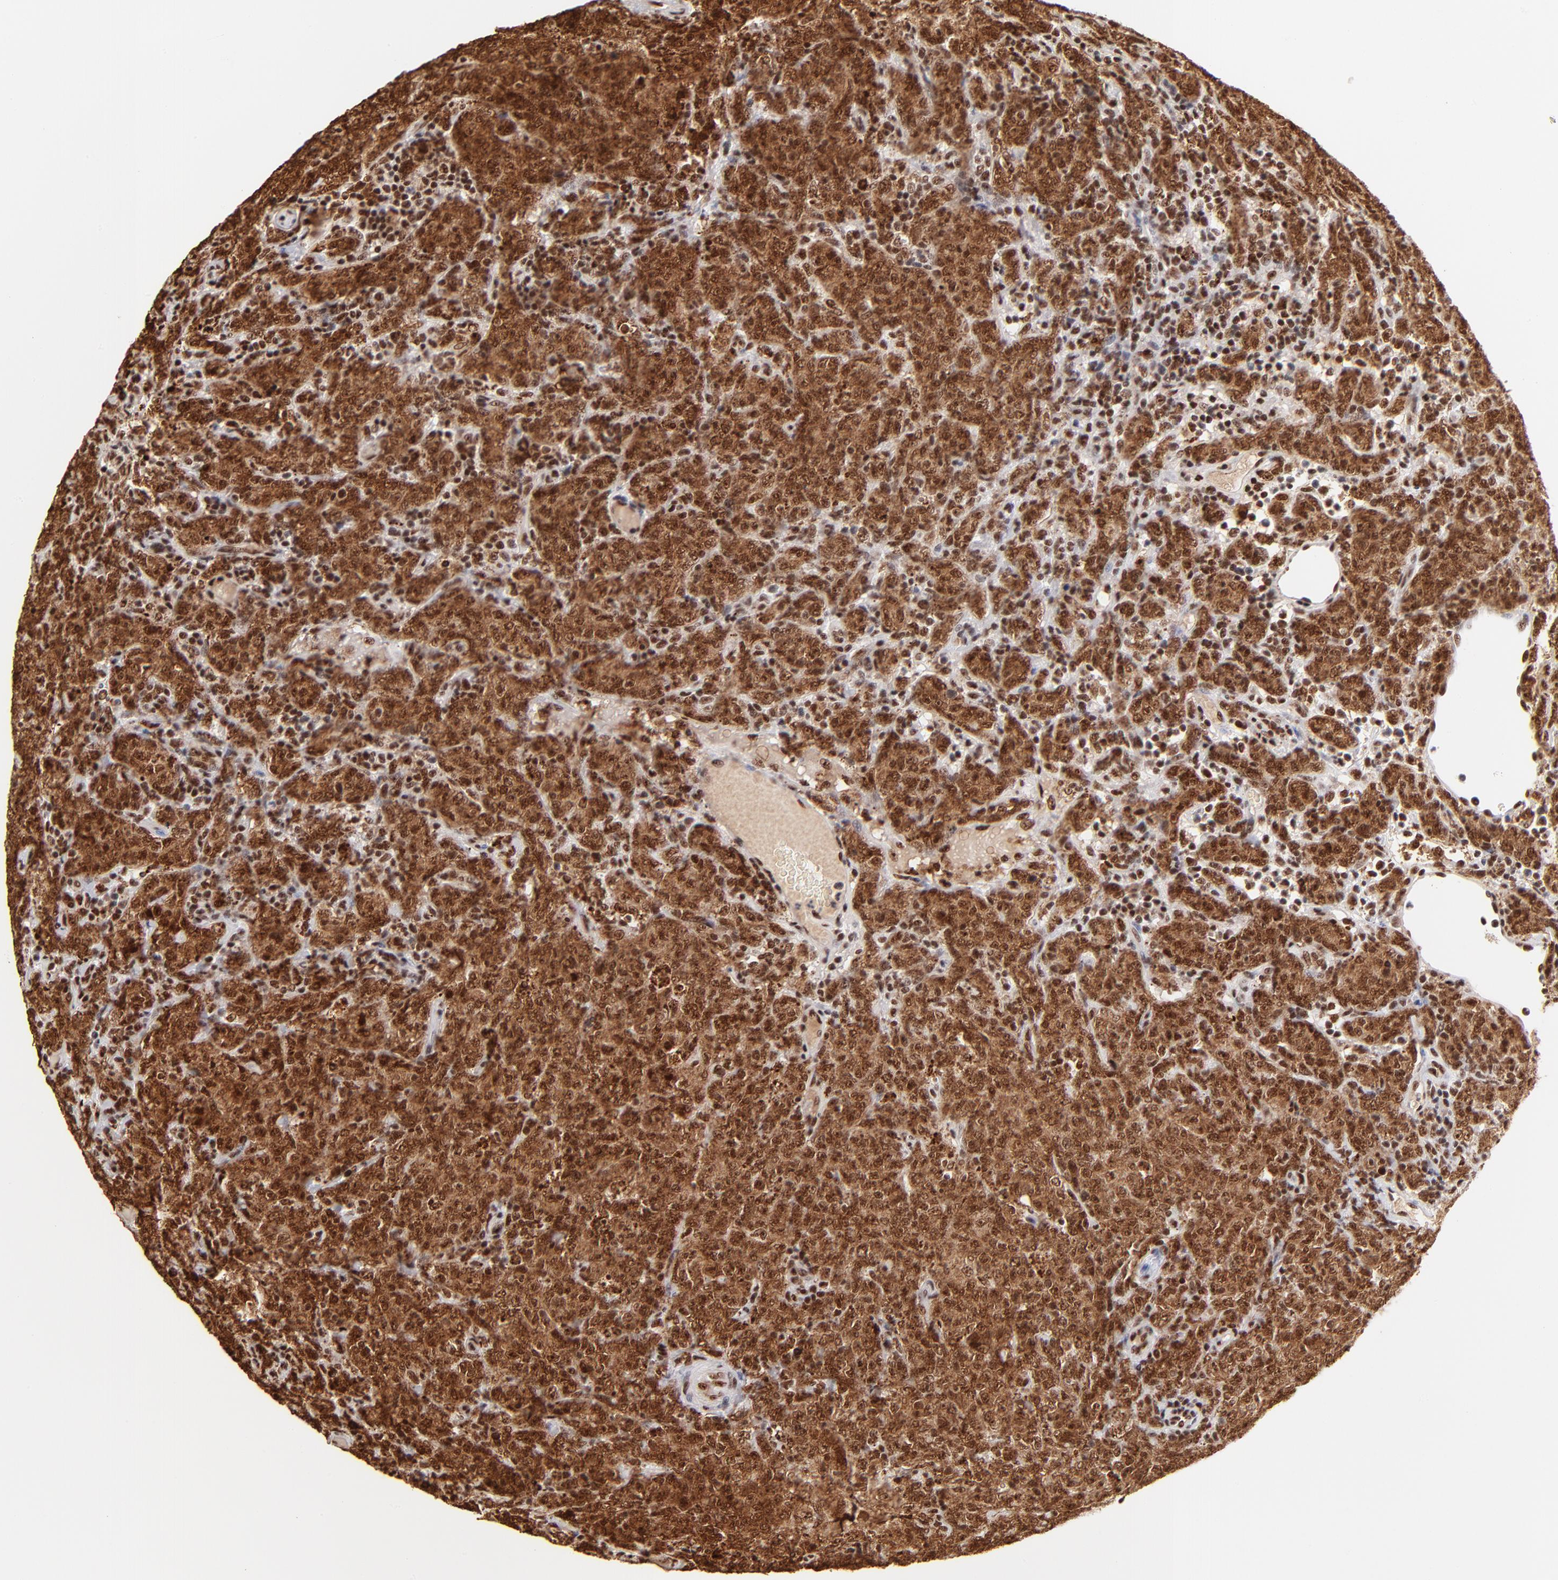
{"staining": {"intensity": "strong", "quantity": ">75%", "location": "cytoplasmic/membranous,nuclear"}, "tissue": "lymphoma", "cell_type": "Tumor cells", "image_type": "cancer", "snomed": [{"axis": "morphology", "description": "Malignant lymphoma, non-Hodgkin's type, High grade"}, {"axis": "topography", "description": "Tonsil"}], "caption": "A brown stain labels strong cytoplasmic/membranous and nuclear staining of a protein in lymphoma tumor cells.", "gene": "ZNF146", "patient": {"sex": "female", "age": 36}}